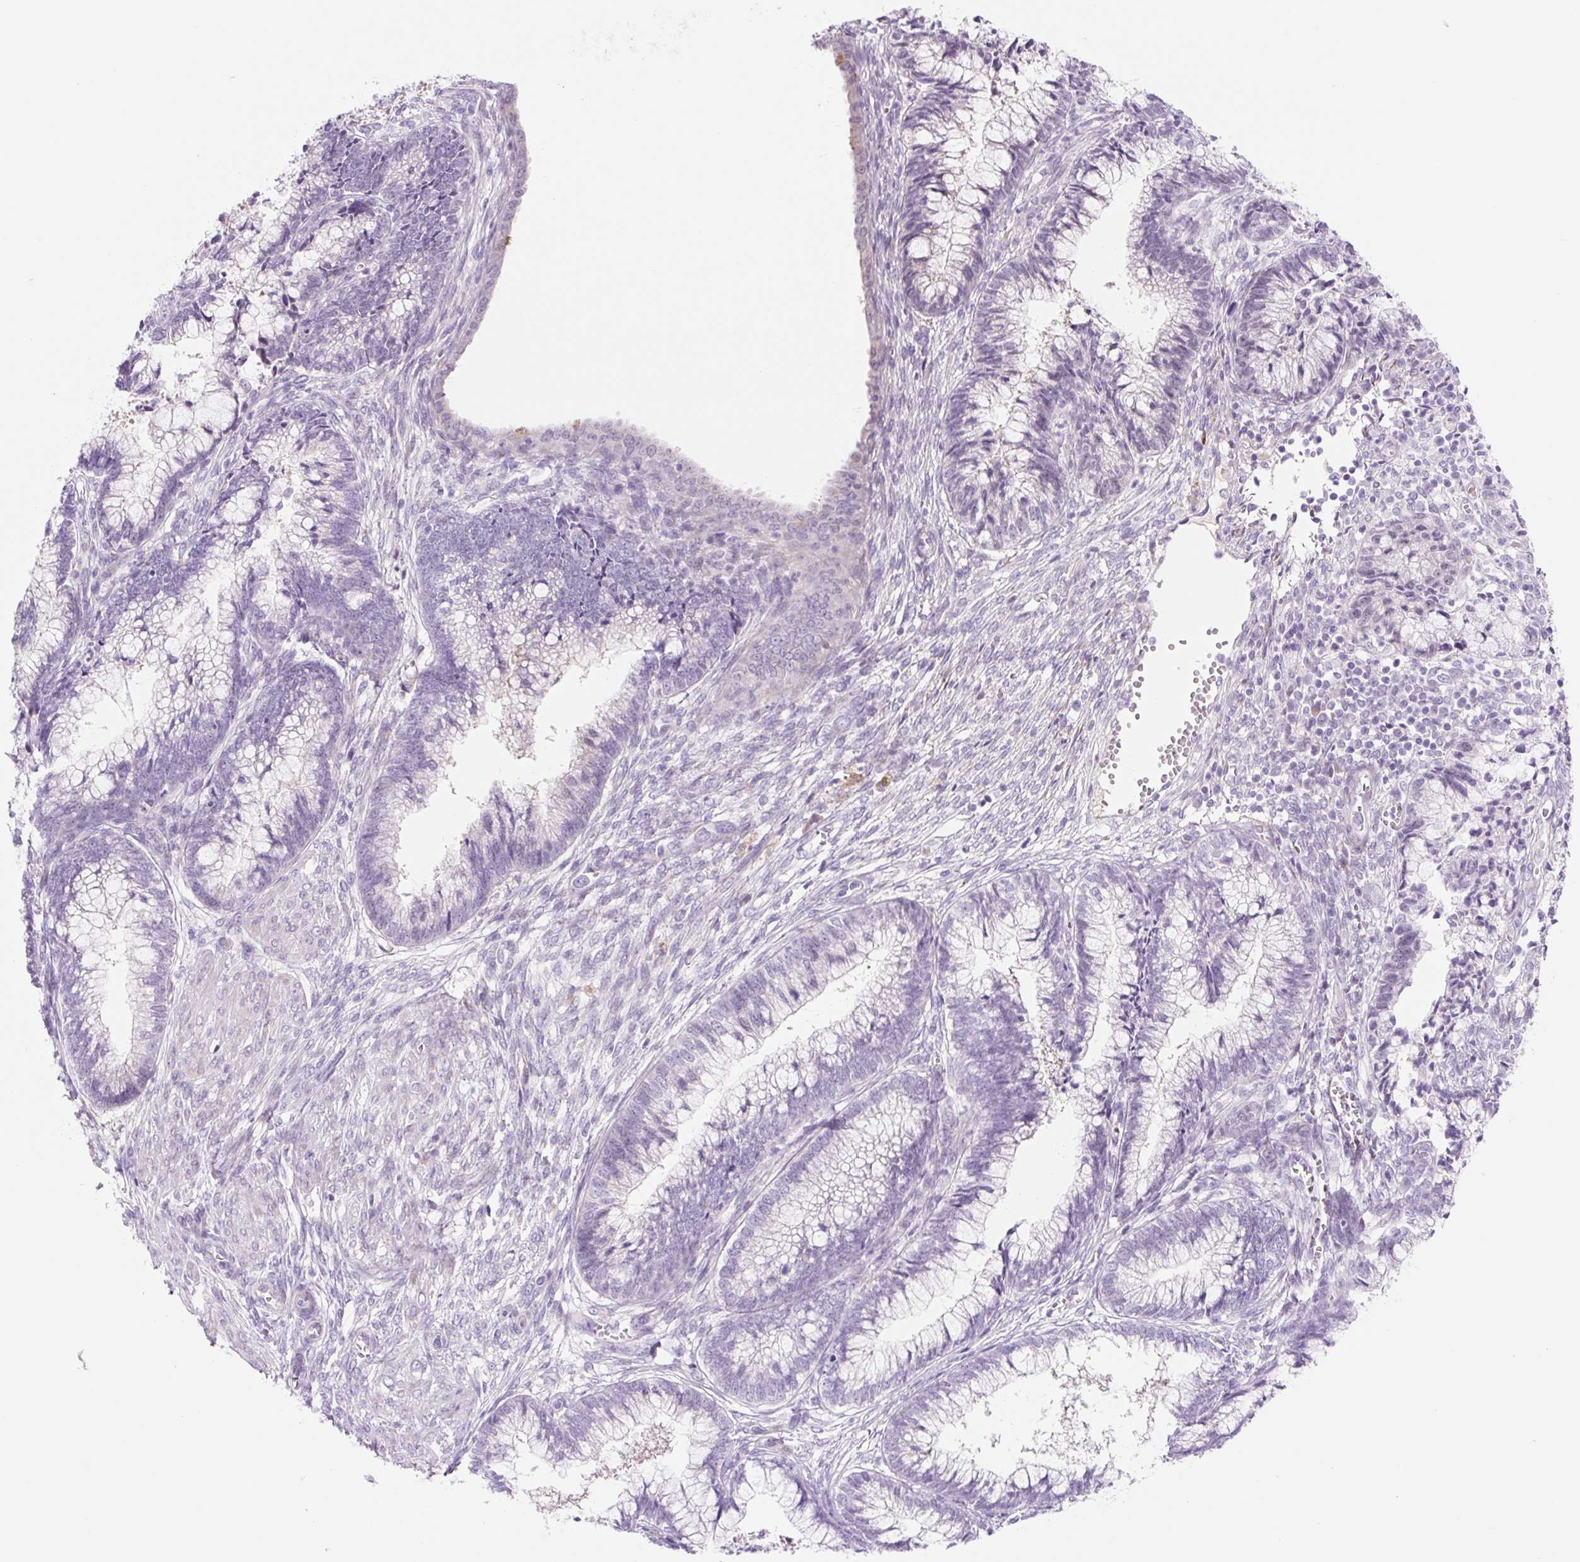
{"staining": {"intensity": "negative", "quantity": "none", "location": "none"}, "tissue": "cervical cancer", "cell_type": "Tumor cells", "image_type": "cancer", "snomed": [{"axis": "morphology", "description": "Adenocarcinoma, NOS"}, {"axis": "topography", "description": "Cervix"}], "caption": "IHC histopathology image of human cervical adenocarcinoma stained for a protein (brown), which demonstrates no staining in tumor cells.", "gene": "ZNF121", "patient": {"sex": "female", "age": 44}}